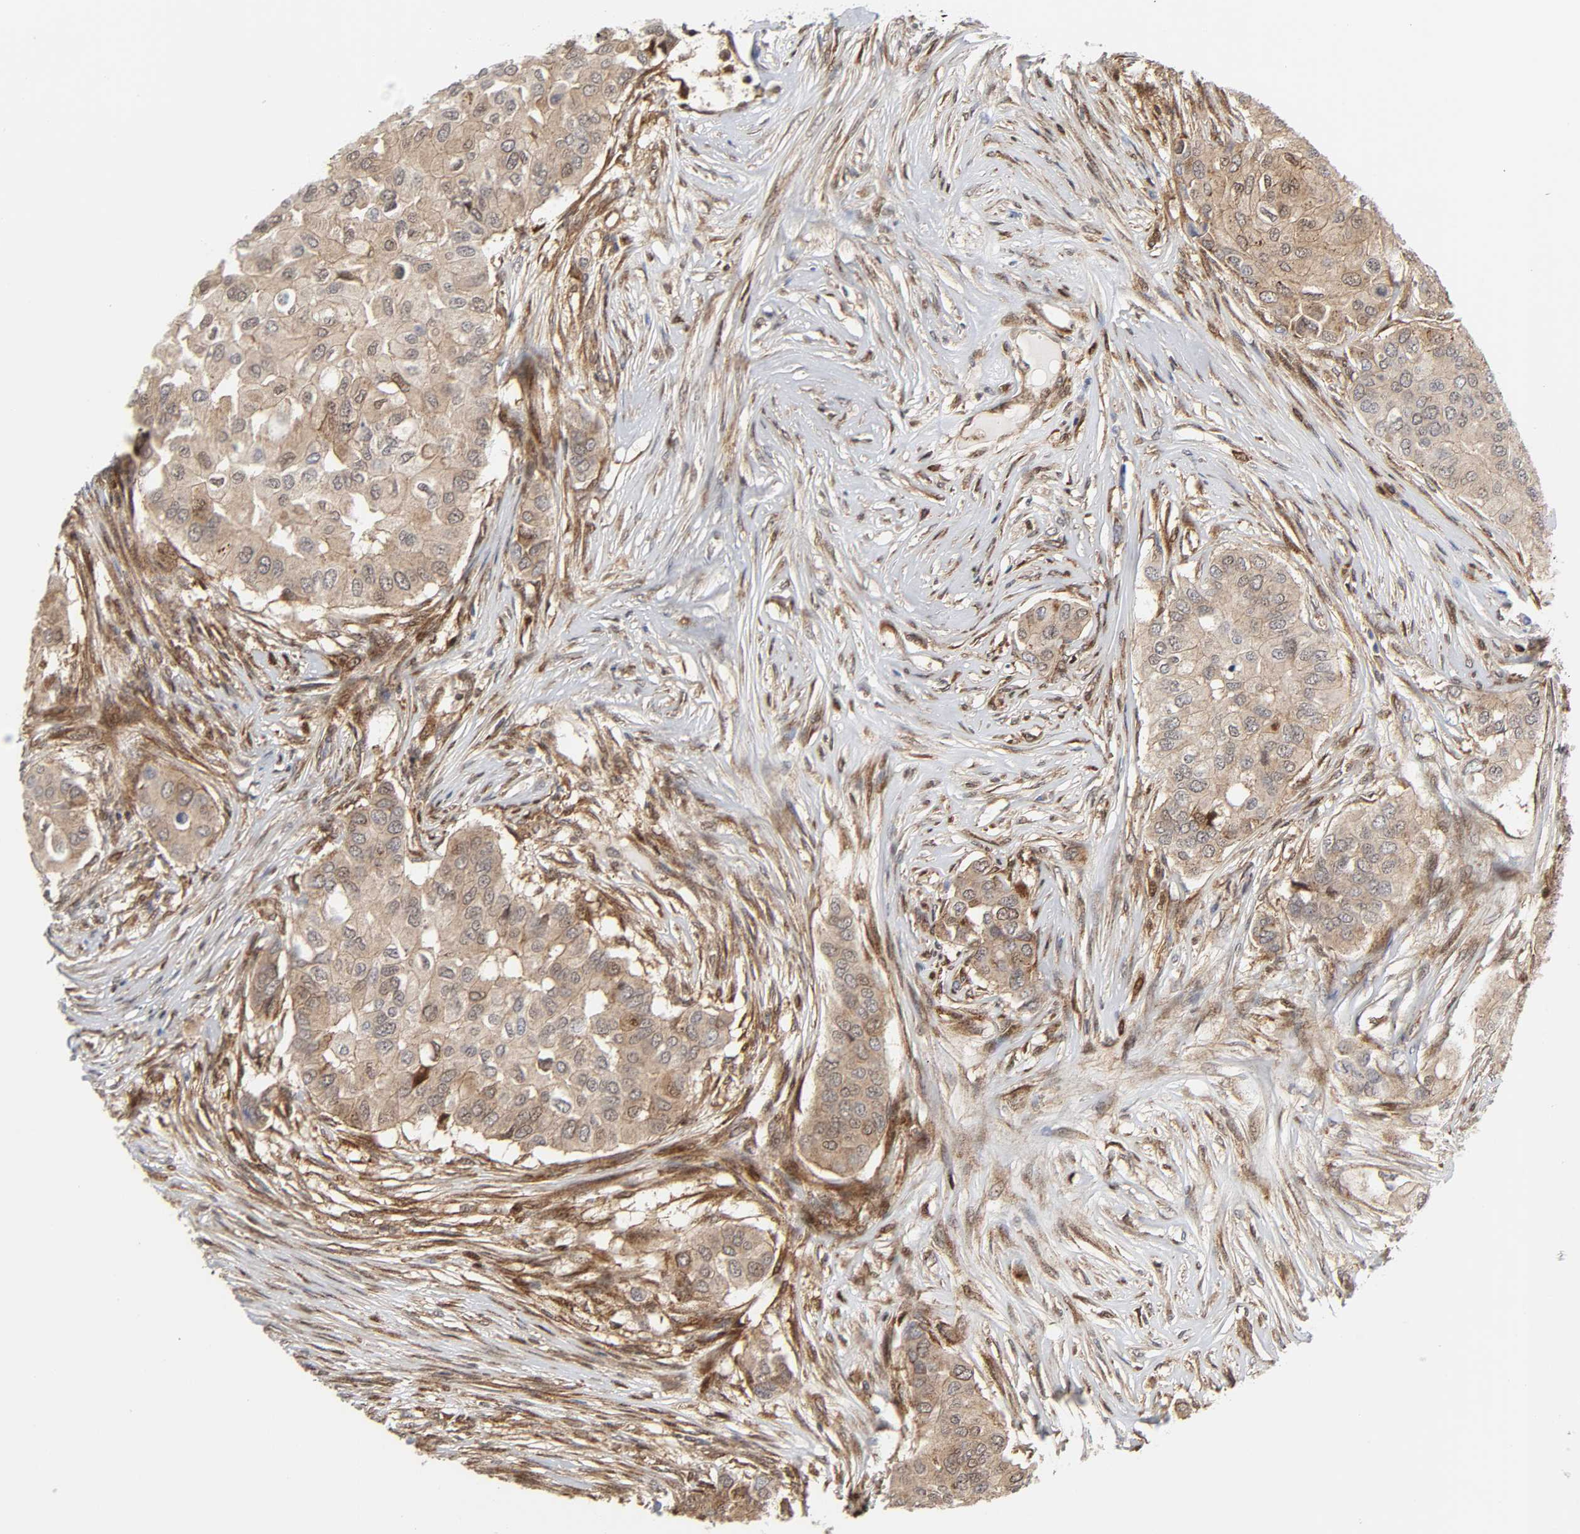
{"staining": {"intensity": "weak", "quantity": "<25%", "location": "cytoplasmic/membranous,nuclear"}, "tissue": "breast cancer", "cell_type": "Tumor cells", "image_type": "cancer", "snomed": [{"axis": "morphology", "description": "Normal tissue, NOS"}, {"axis": "morphology", "description": "Duct carcinoma"}, {"axis": "topography", "description": "Breast"}], "caption": "IHC histopathology image of human breast invasive ductal carcinoma stained for a protein (brown), which reveals no positivity in tumor cells.", "gene": "MAPK1", "patient": {"sex": "female", "age": 49}}